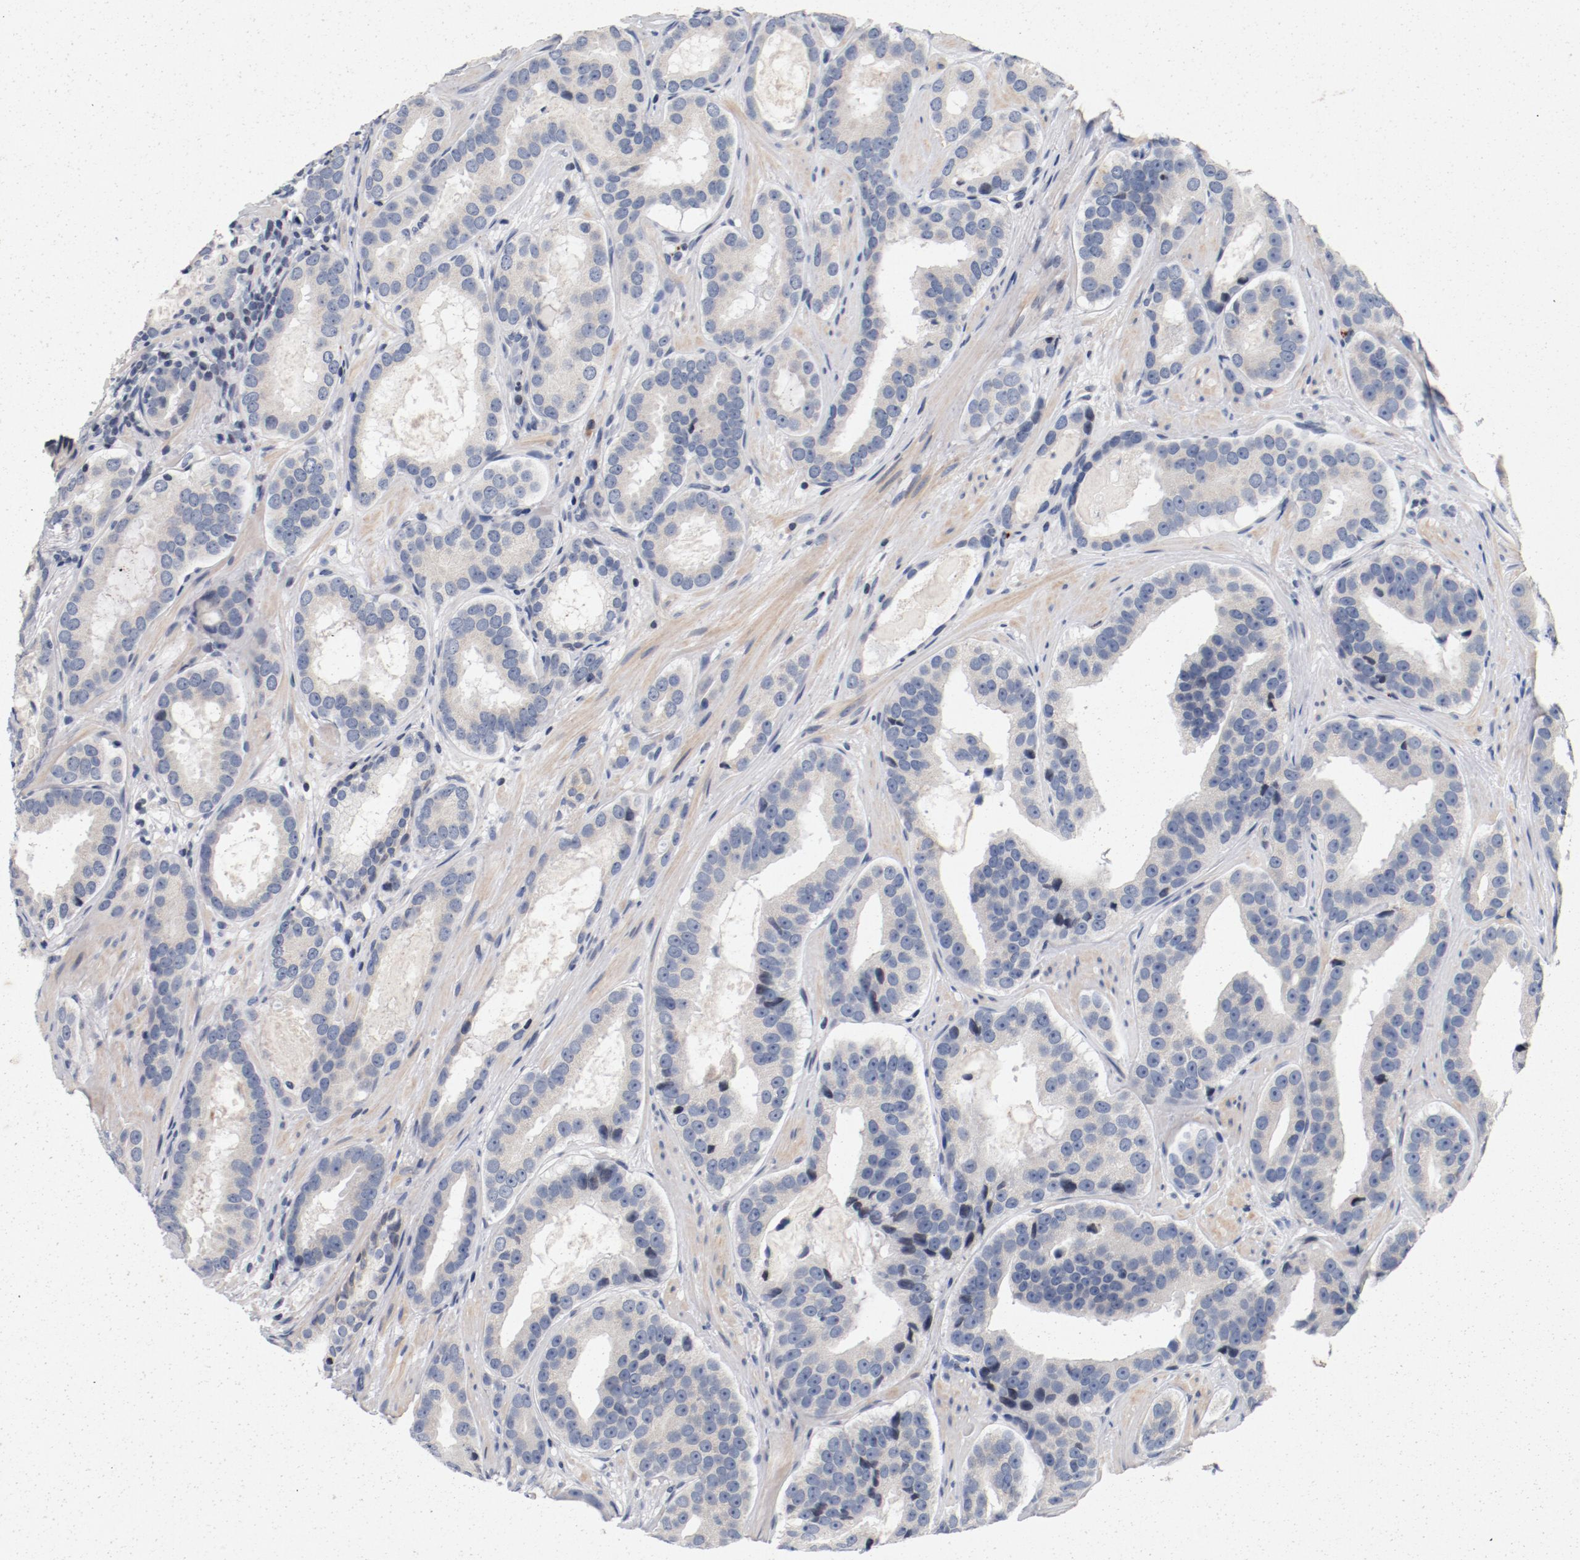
{"staining": {"intensity": "weak", "quantity": "<25%", "location": "cytoplasmic/membranous"}, "tissue": "prostate cancer", "cell_type": "Tumor cells", "image_type": "cancer", "snomed": [{"axis": "morphology", "description": "Adenocarcinoma, Low grade"}, {"axis": "topography", "description": "Prostate"}], "caption": "Tumor cells are negative for brown protein staining in prostate cancer (adenocarcinoma (low-grade)).", "gene": "PIM1", "patient": {"sex": "male", "age": 59}}